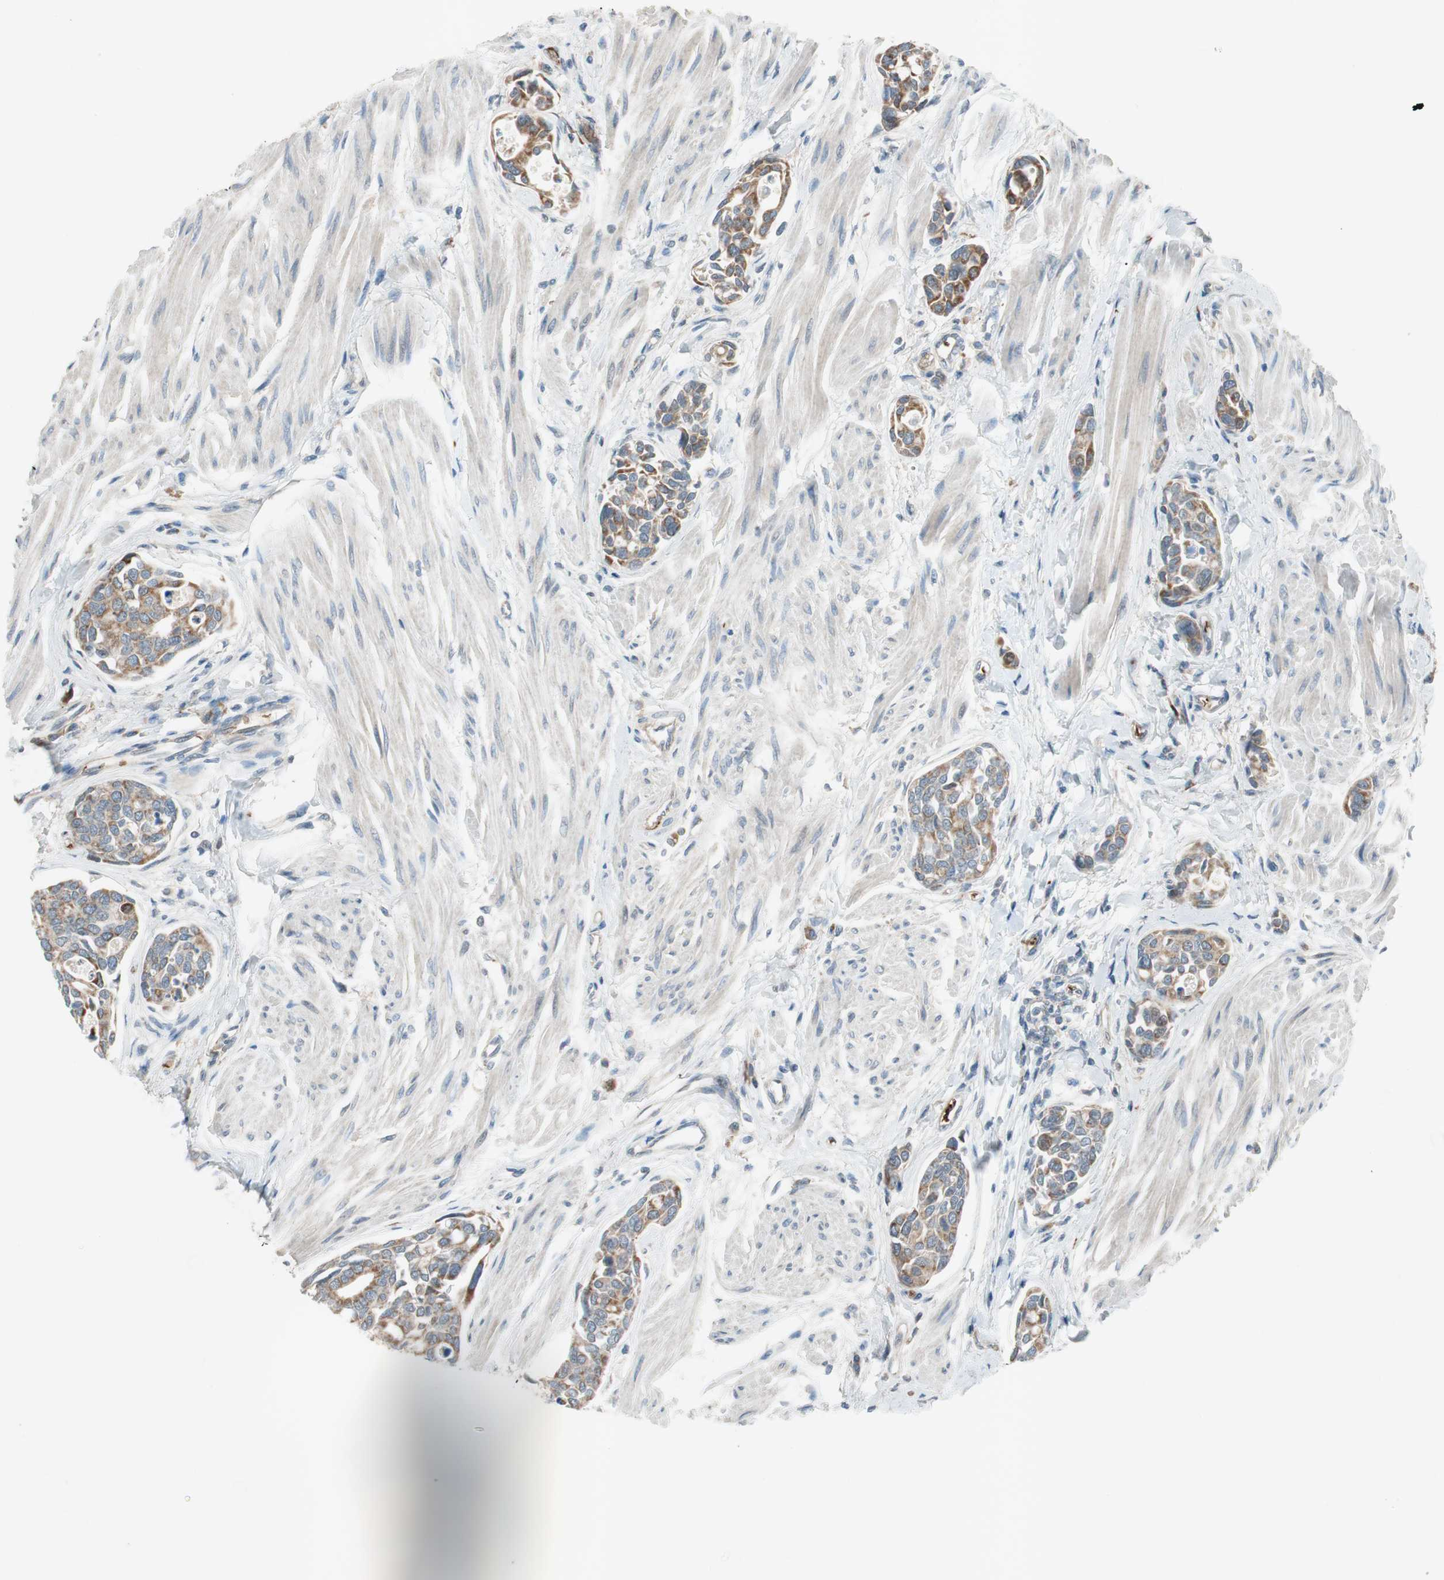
{"staining": {"intensity": "moderate", "quantity": ">75%", "location": "cytoplasmic/membranous"}, "tissue": "urothelial cancer", "cell_type": "Tumor cells", "image_type": "cancer", "snomed": [{"axis": "morphology", "description": "Urothelial carcinoma, High grade"}, {"axis": "topography", "description": "Urinary bladder"}], "caption": "High-power microscopy captured an immunohistochemistry (IHC) image of high-grade urothelial carcinoma, revealing moderate cytoplasmic/membranous positivity in approximately >75% of tumor cells.", "gene": "GYPC", "patient": {"sex": "male", "age": 78}}